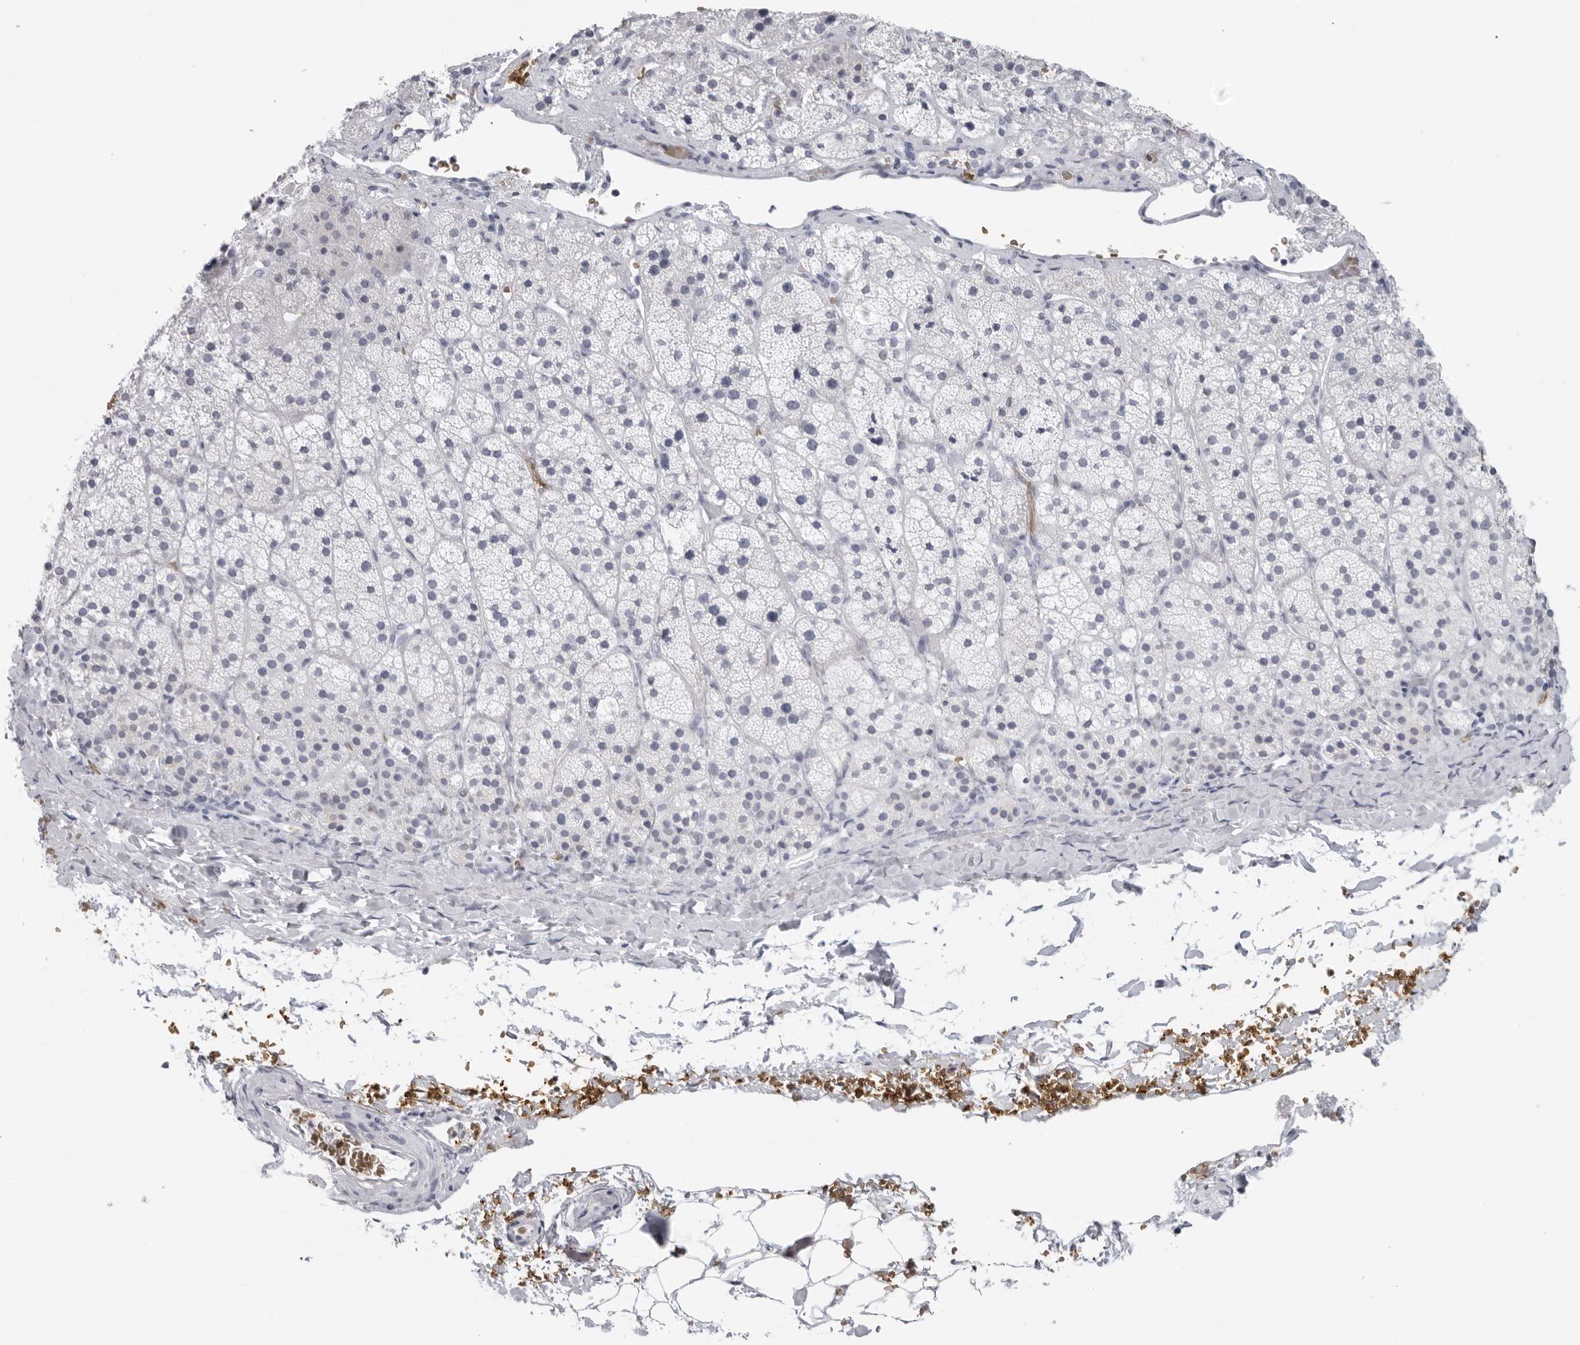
{"staining": {"intensity": "negative", "quantity": "none", "location": "none"}, "tissue": "adrenal gland", "cell_type": "Glandular cells", "image_type": "normal", "snomed": [{"axis": "morphology", "description": "Normal tissue, NOS"}, {"axis": "topography", "description": "Adrenal gland"}], "caption": "Immunohistochemistry of benign human adrenal gland shows no positivity in glandular cells. (Brightfield microscopy of DAB IHC at high magnification).", "gene": "EPB41", "patient": {"sex": "female", "age": 44}}